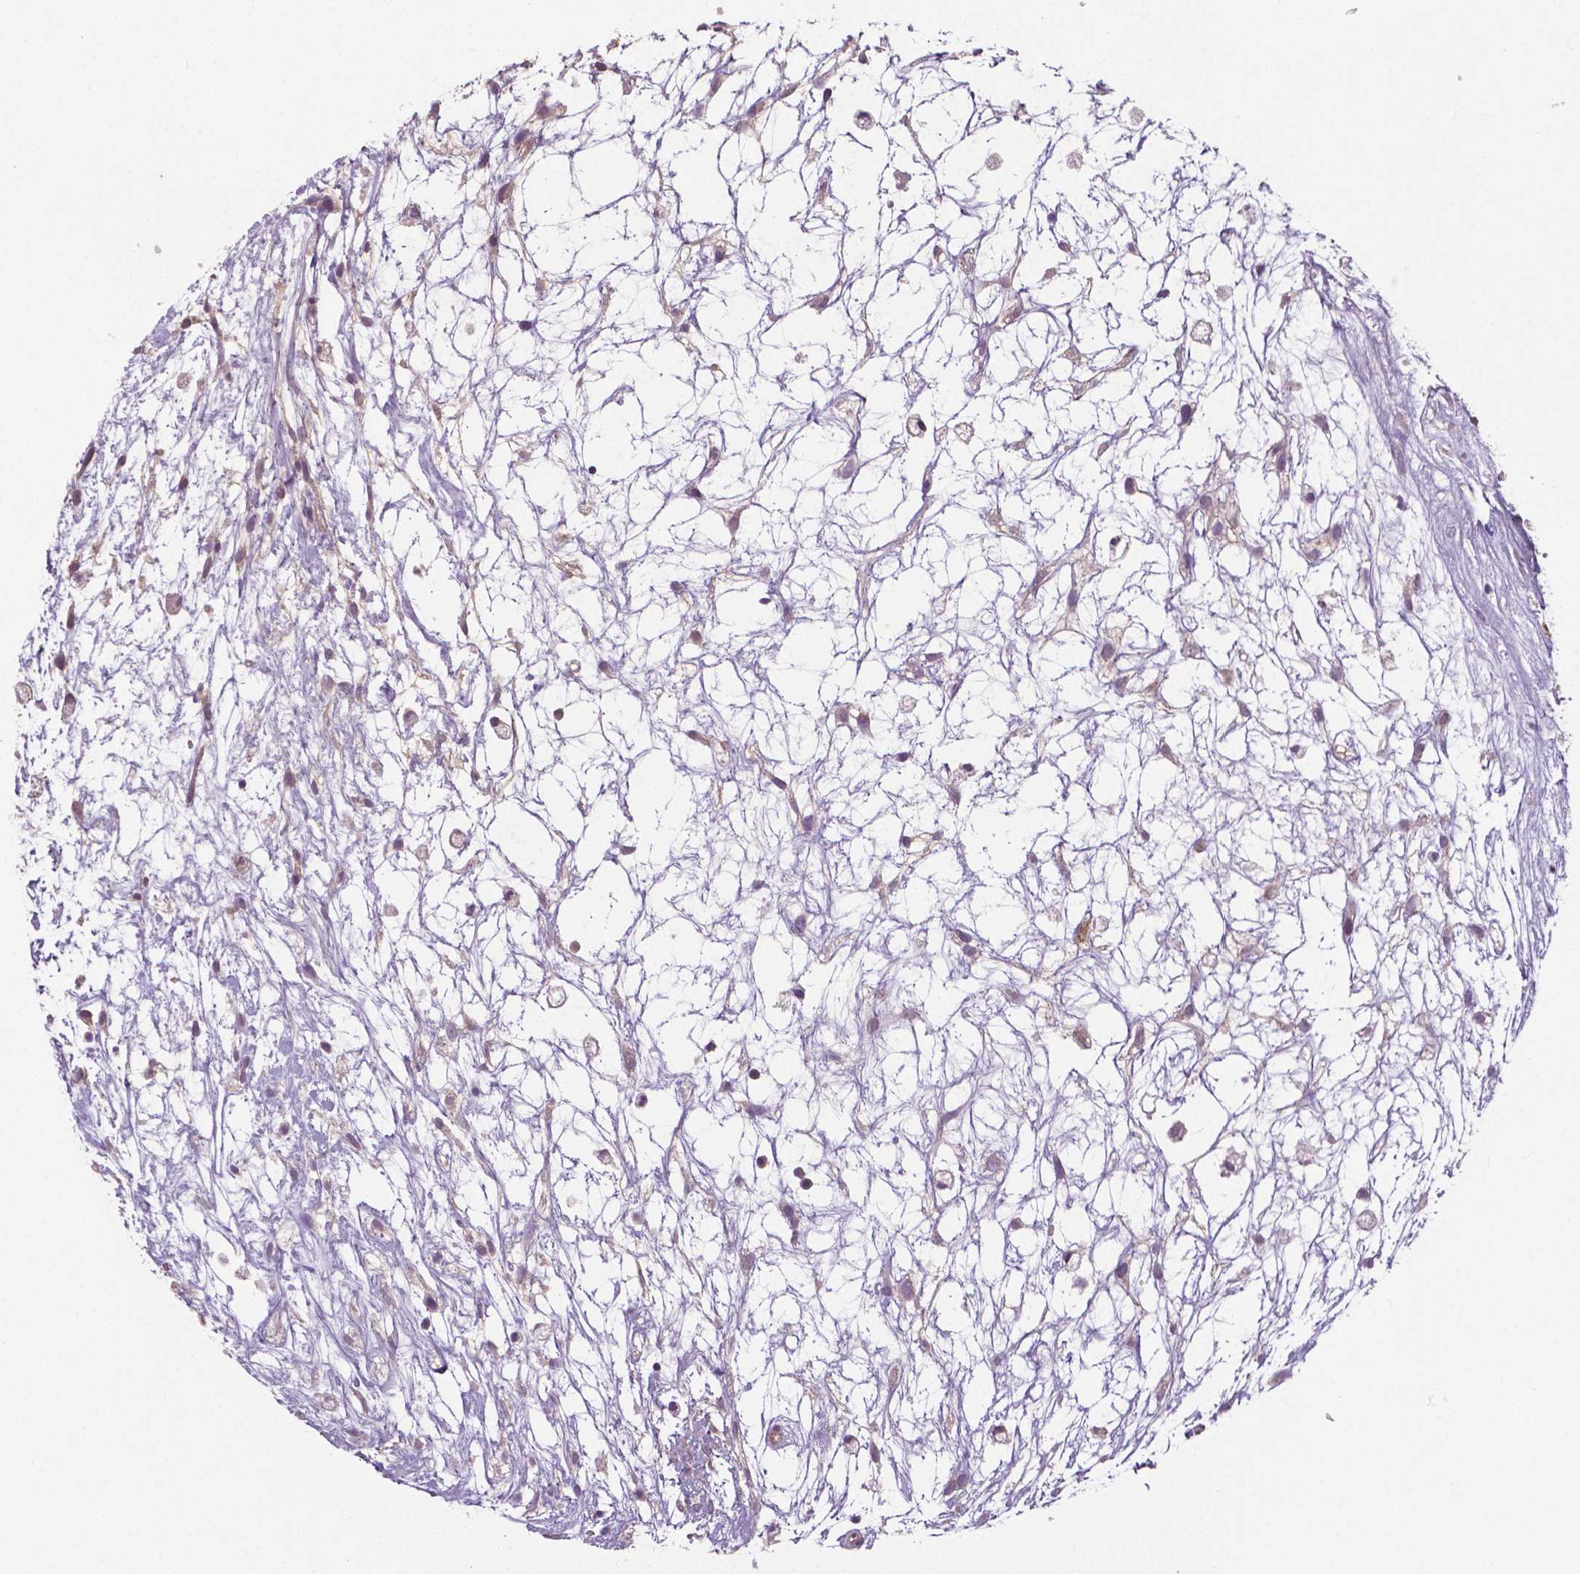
{"staining": {"intensity": "negative", "quantity": "none", "location": "none"}, "tissue": "testis cancer", "cell_type": "Tumor cells", "image_type": "cancer", "snomed": [{"axis": "morphology", "description": "Normal tissue, NOS"}, {"axis": "morphology", "description": "Carcinoma, Embryonal, NOS"}, {"axis": "topography", "description": "Testis"}], "caption": "DAB (3,3'-diaminobenzidine) immunohistochemical staining of human testis cancer (embryonal carcinoma) shows no significant staining in tumor cells.", "gene": "FLT1", "patient": {"sex": "male", "age": 32}}